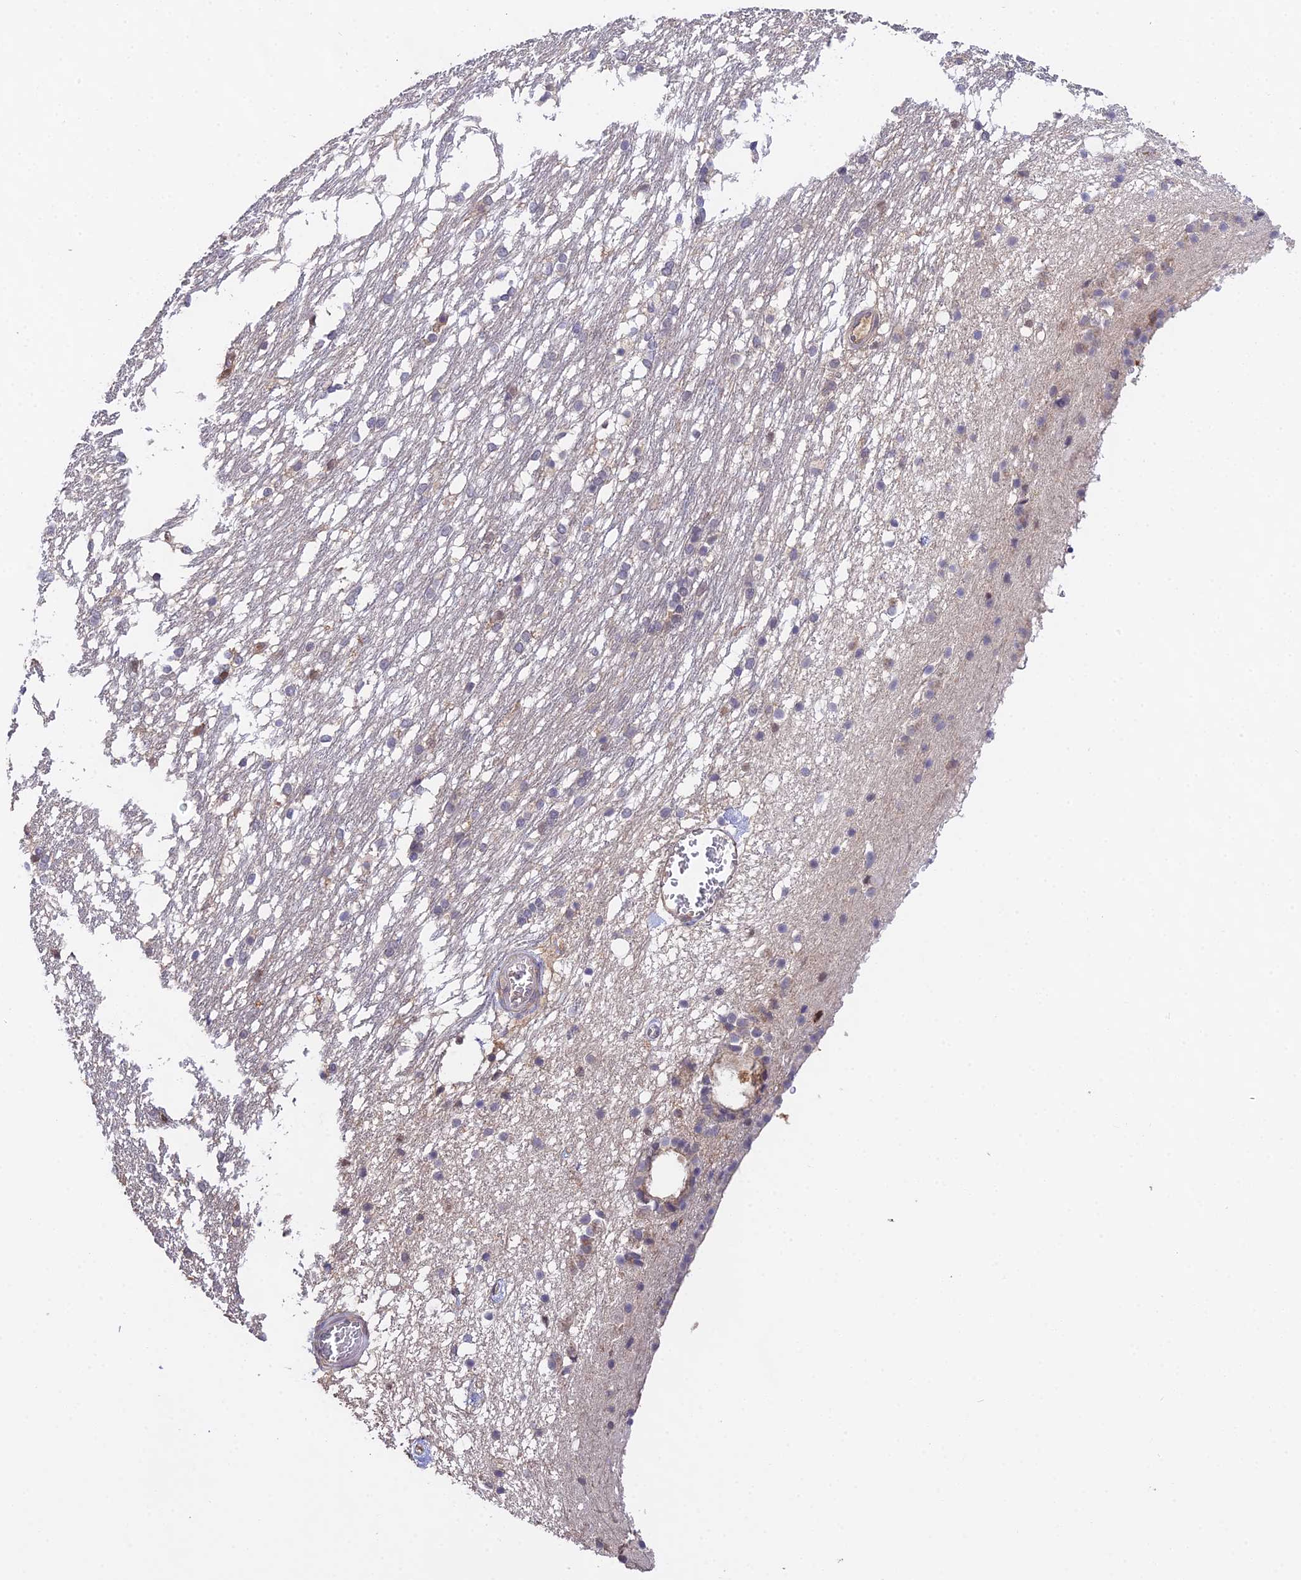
{"staining": {"intensity": "negative", "quantity": "none", "location": "none"}, "tissue": "caudate", "cell_type": "Glial cells", "image_type": "normal", "snomed": [{"axis": "morphology", "description": "Normal tissue, NOS"}, {"axis": "topography", "description": "Lateral ventricle wall"}], "caption": "Caudate stained for a protein using immunohistochemistry displays no expression glial cells.", "gene": "FBP1", "patient": {"sex": "female", "age": 19}}